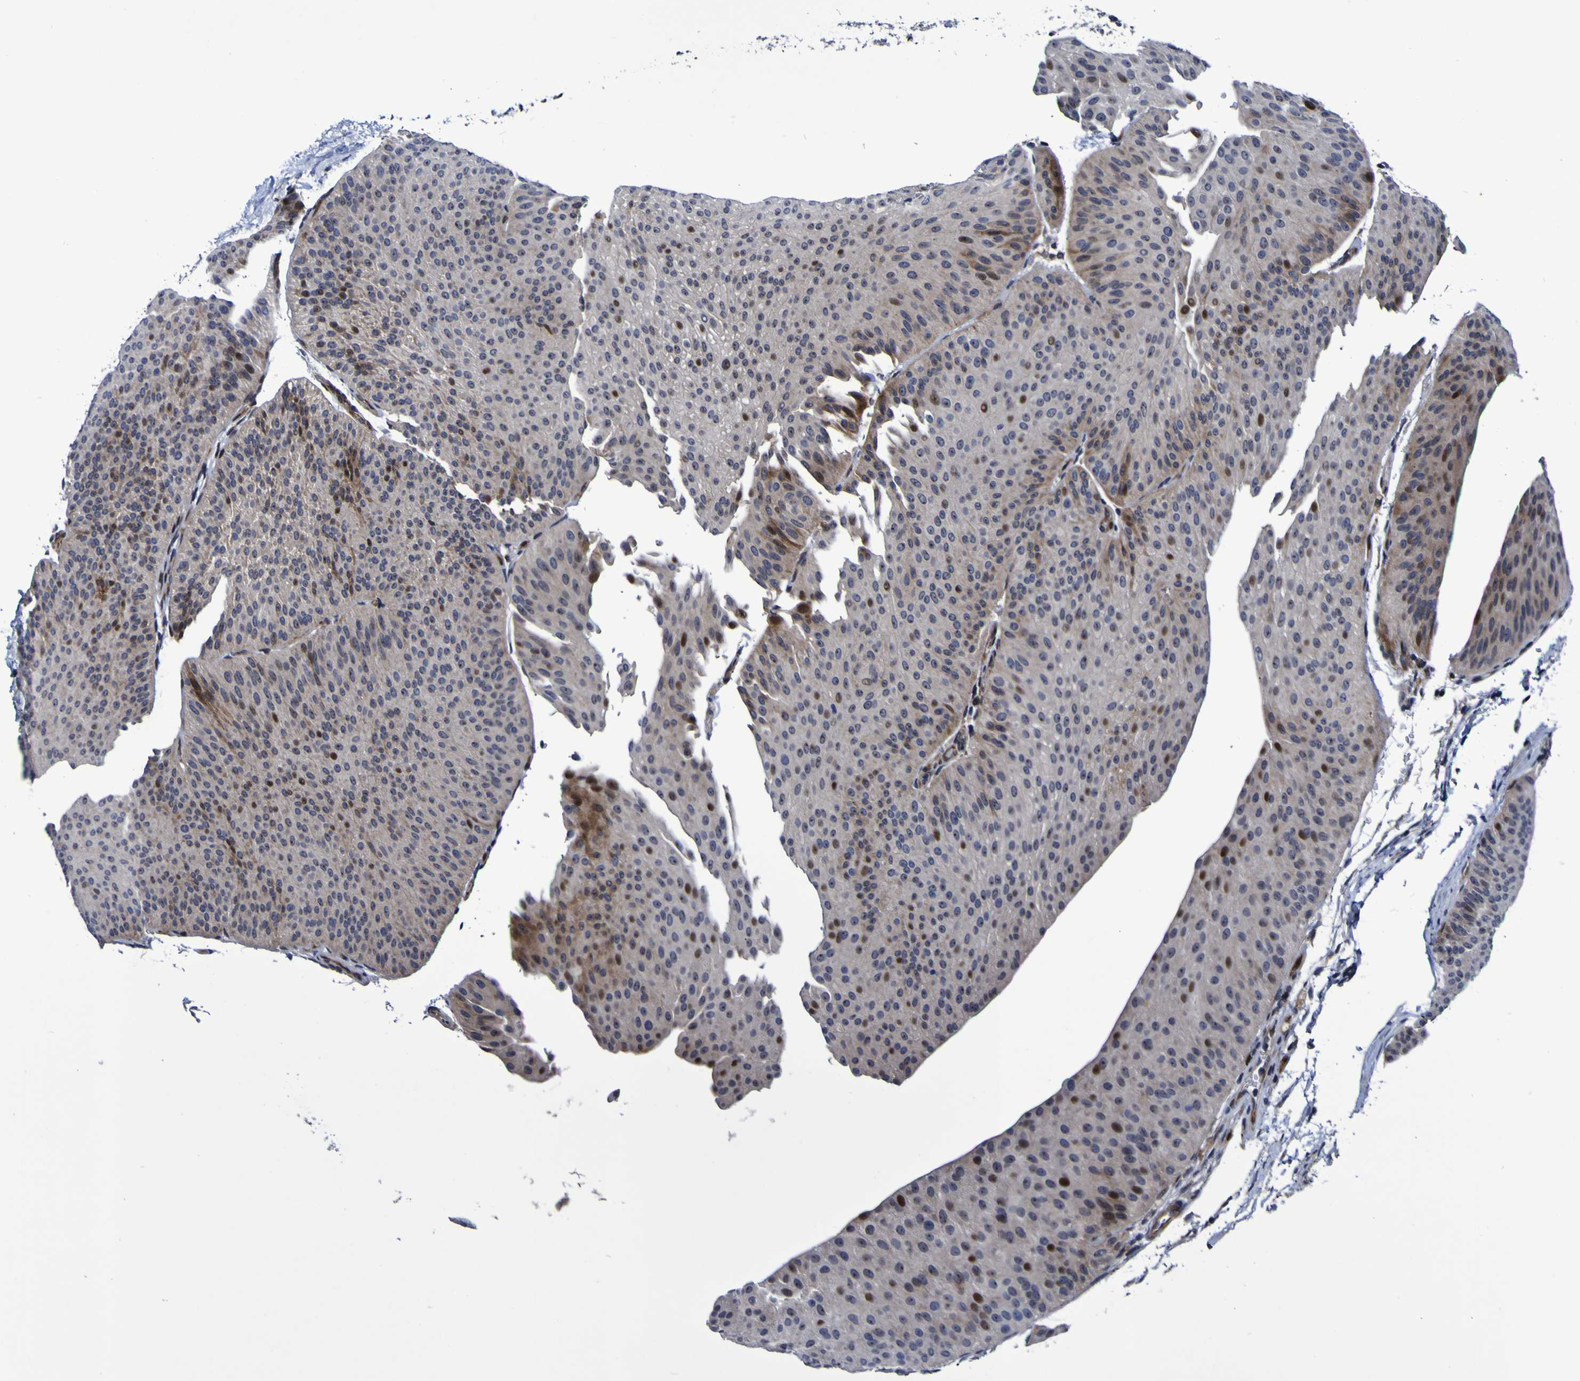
{"staining": {"intensity": "moderate", "quantity": "25%-75%", "location": "cytoplasmic/membranous,nuclear"}, "tissue": "urothelial cancer", "cell_type": "Tumor cells", "image_type": "cancer", "snomed": [{"axis": "morphology", "description": "Urothelial carcinoma, Low grade"}, {"axis": "topography", "description": "Urinary bladder"}], "caption": "DAB immunohistochemical staining of human urothelial cancer demonstrates moderate cytoplasmic/membranous and nuclear protein positivity in approximately 25%-75% of tumor cells.", "gene": "MGLL", "patient": {"sex": "female", "age": 60}}